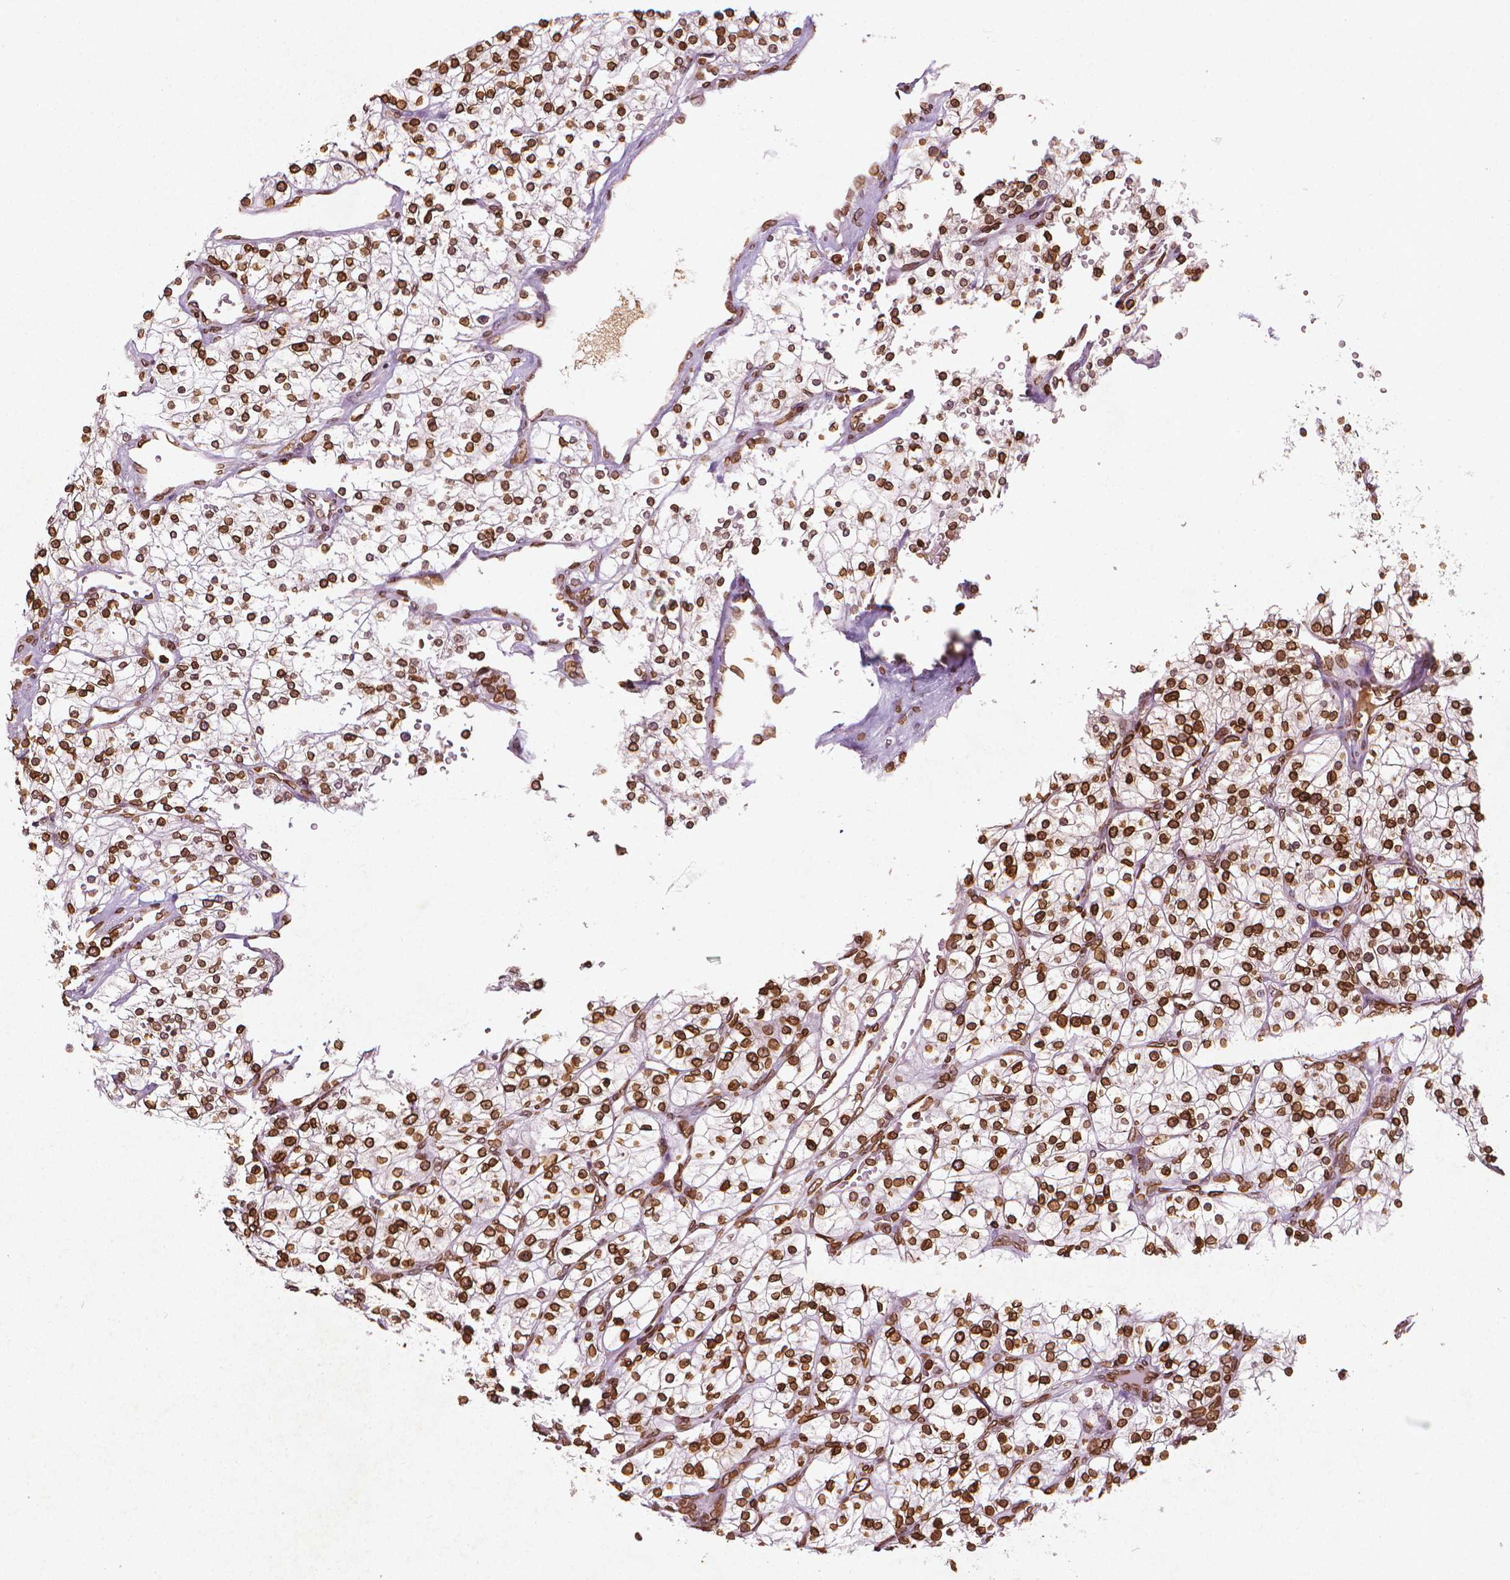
{"staining": {"intensity": "strong", "quantity": ">75%", "location": "cytoplasmic/membranous,nuclear"}, "tissue": "renal cancer", "cell_type": "Tumor cells", "image_type": "cancer", "snomed": [{"axis": "morphology", "description": "Adenocarcinoma, NOS"}, {"axis": "topography", "description": "Kidney"}], "caption": "High-magnification brightfield microscopy of renal cancer (adenocarcinoma) stained with DAB (brown) and counterstained with hematoxylin (blue). tumor cells exhibit strong cytoplasmic/membranous and nuclear staining is present in about>75% of cells.", "gene": "LMNB1", "patient": {"sex": "male", "age": 80}}